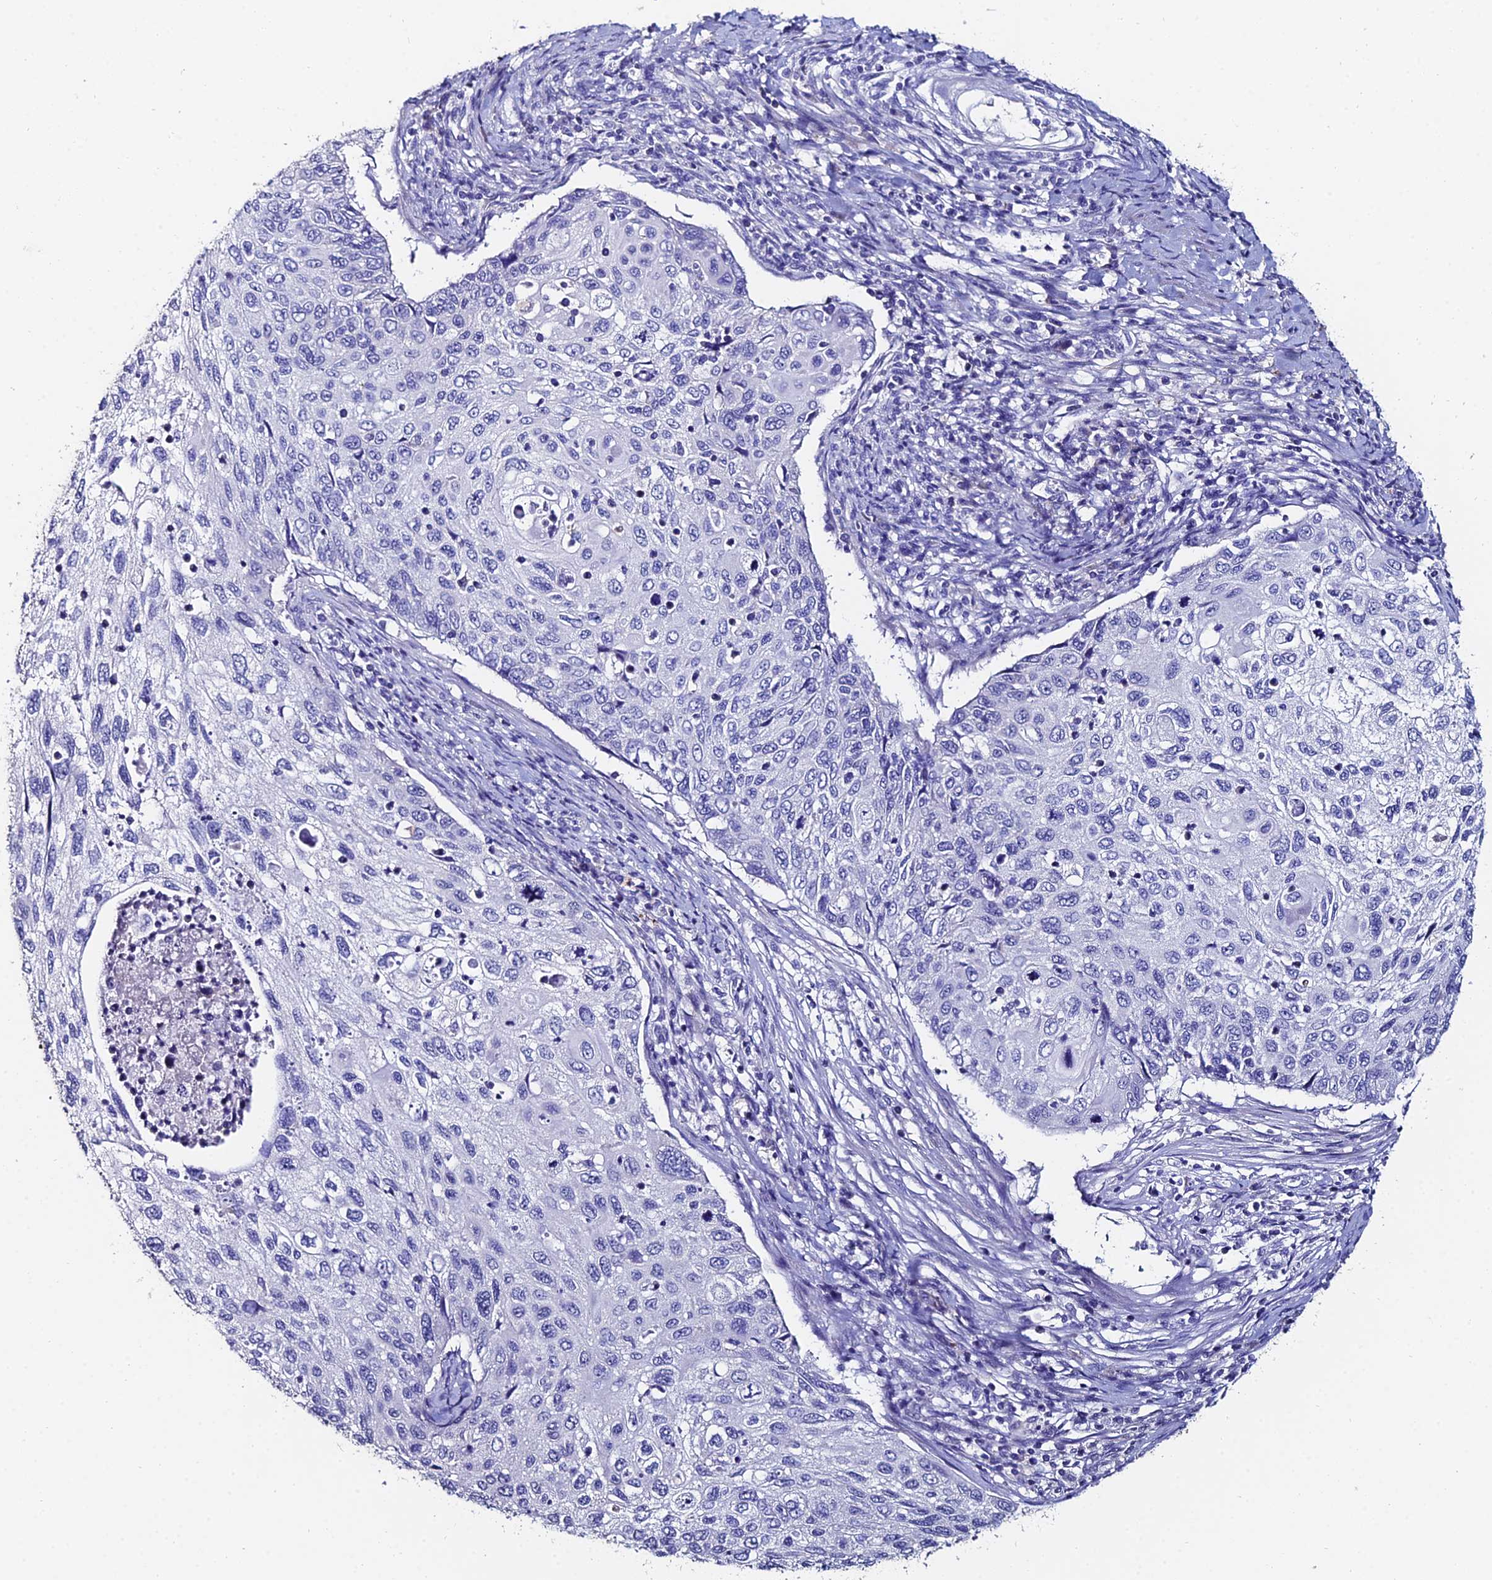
{"staining": {"intensity": "negative", "quantity": "none", "location": "none"}, "tissue": "cervical cancer", "cell_type": "Tumor cells", "image_type": "cancer", "snomed": [{"axis": "morphology", "description": "Squamous cell carcinoma, NOS"}, {"axis": "topography", "description": "Cervix"}], "caption": "A histopathology image of cervical cancer (squamous cell carcinoma) stained for a protein displays no brown staining in tumor cells.", "gene": "ESRRG", "patient": {"sex": "female", "age": 70}}